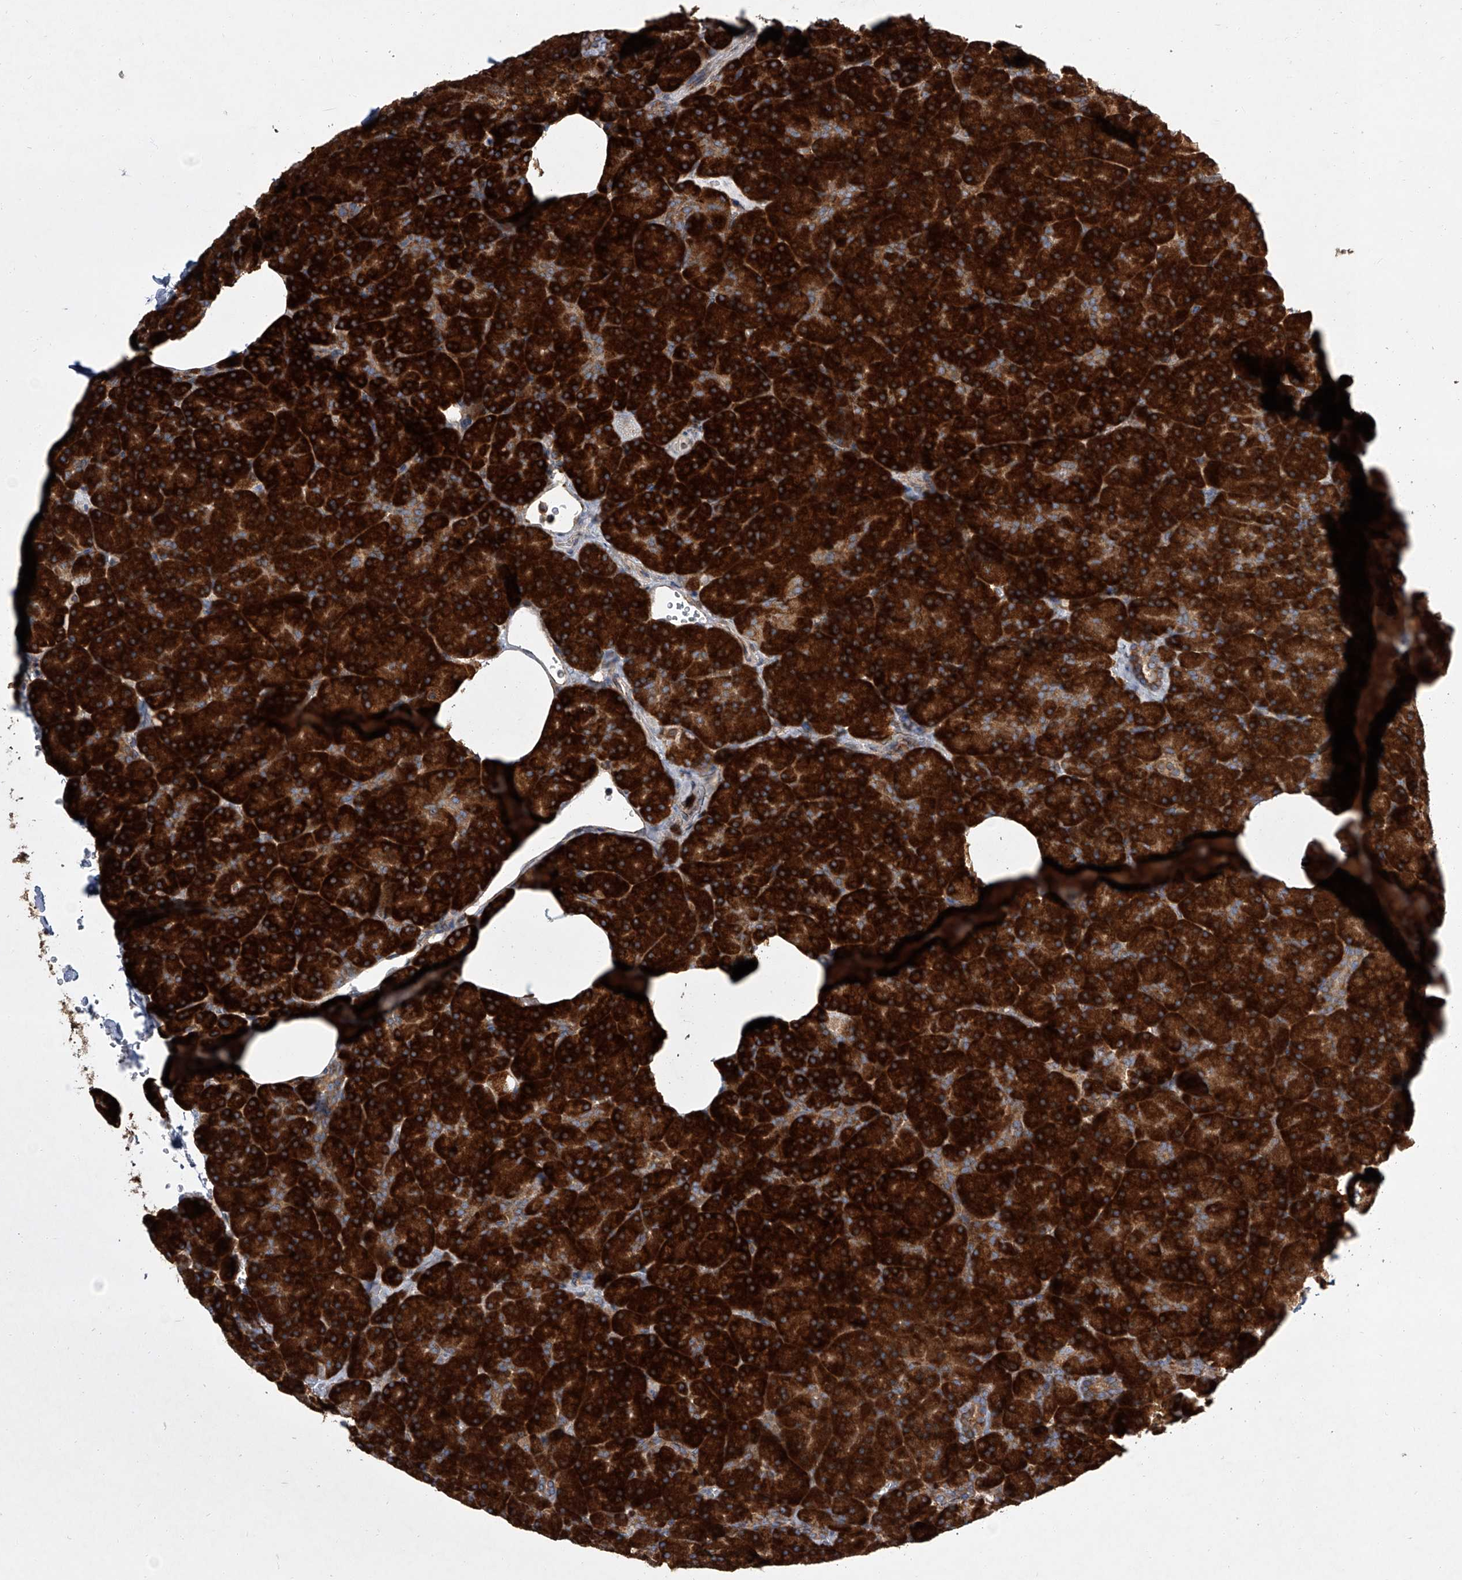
{"staining": {"intensity": "strong", "quantity": ">75%", "location": "cytoplasmic/membranous"}, "tissue": "pancreas", "cell_type": "Exocrine glandular cells", "image_type": "normal", "snomed": [{"axis": "morphology", "description": "Normal tissue, NOS"}, {"axis": "morphology", "description": "Carcinoid, malignant, NOS"}, {"axis": "topography", "description": "Pancreas"}], "caption": "This image shows IHC staining of normal human pancreas, with high strong cytoplasmic/membranous expression in approximately >75% of exocrine glandular cells.", "gene": "EIF2S2", "patient": {"sex": "female", "age": 35}}